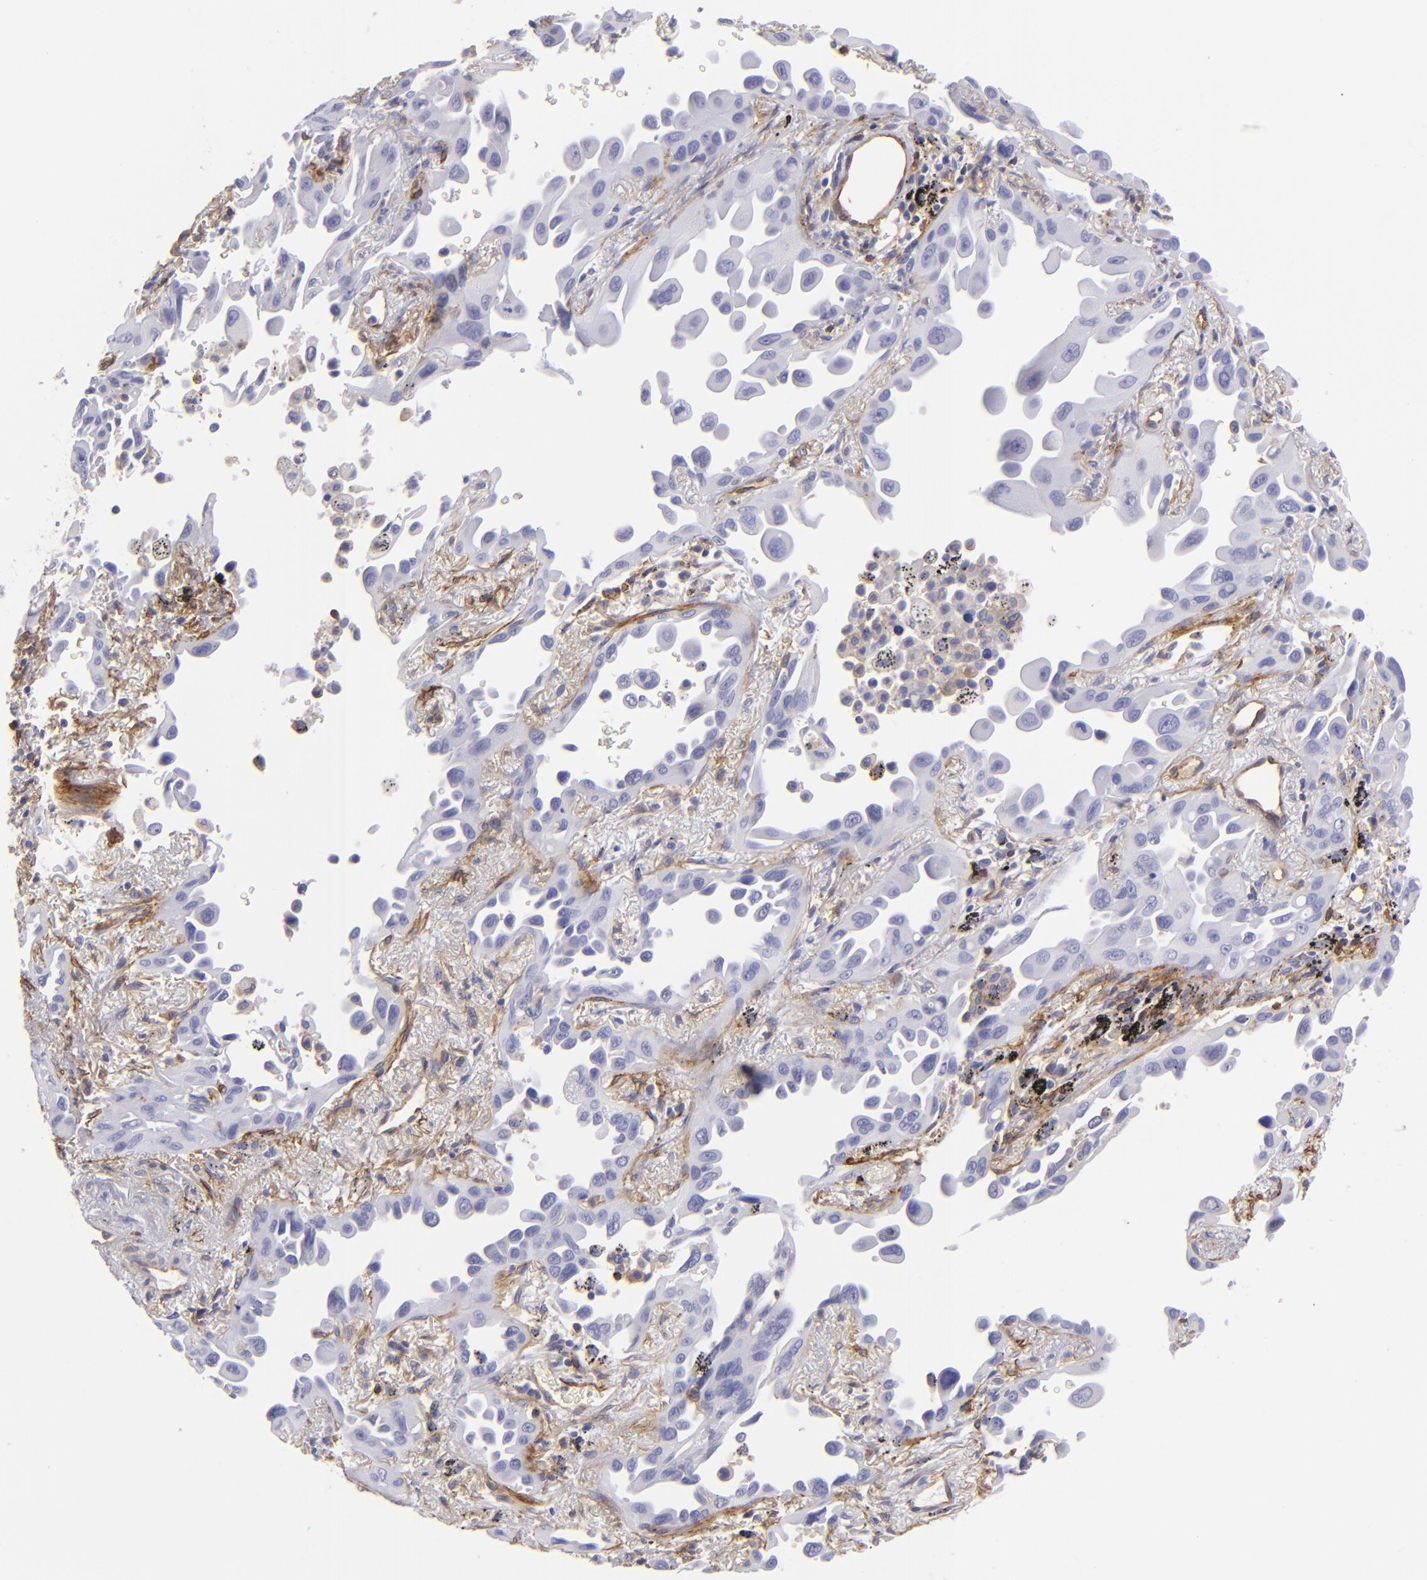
{"staining": {"intensity": "weak", "quantity": "<25%", "location": "cytoplasmic/membranous"}, "tissue": "lung cancer", "cell_type": "Tumor cells", "image_type": "cancer", "snomed": [{"axis": "morphology", "description": "Adenocarcinoma, NOS"}, {"axis": "topography", "description": "Lung"}], "caption": "This is an IHC histopathology image of human lung cancer. There is no expression in tumor cells.", "gene": "ENTPD1", "patient": {"sex": "male", "age": 68}}